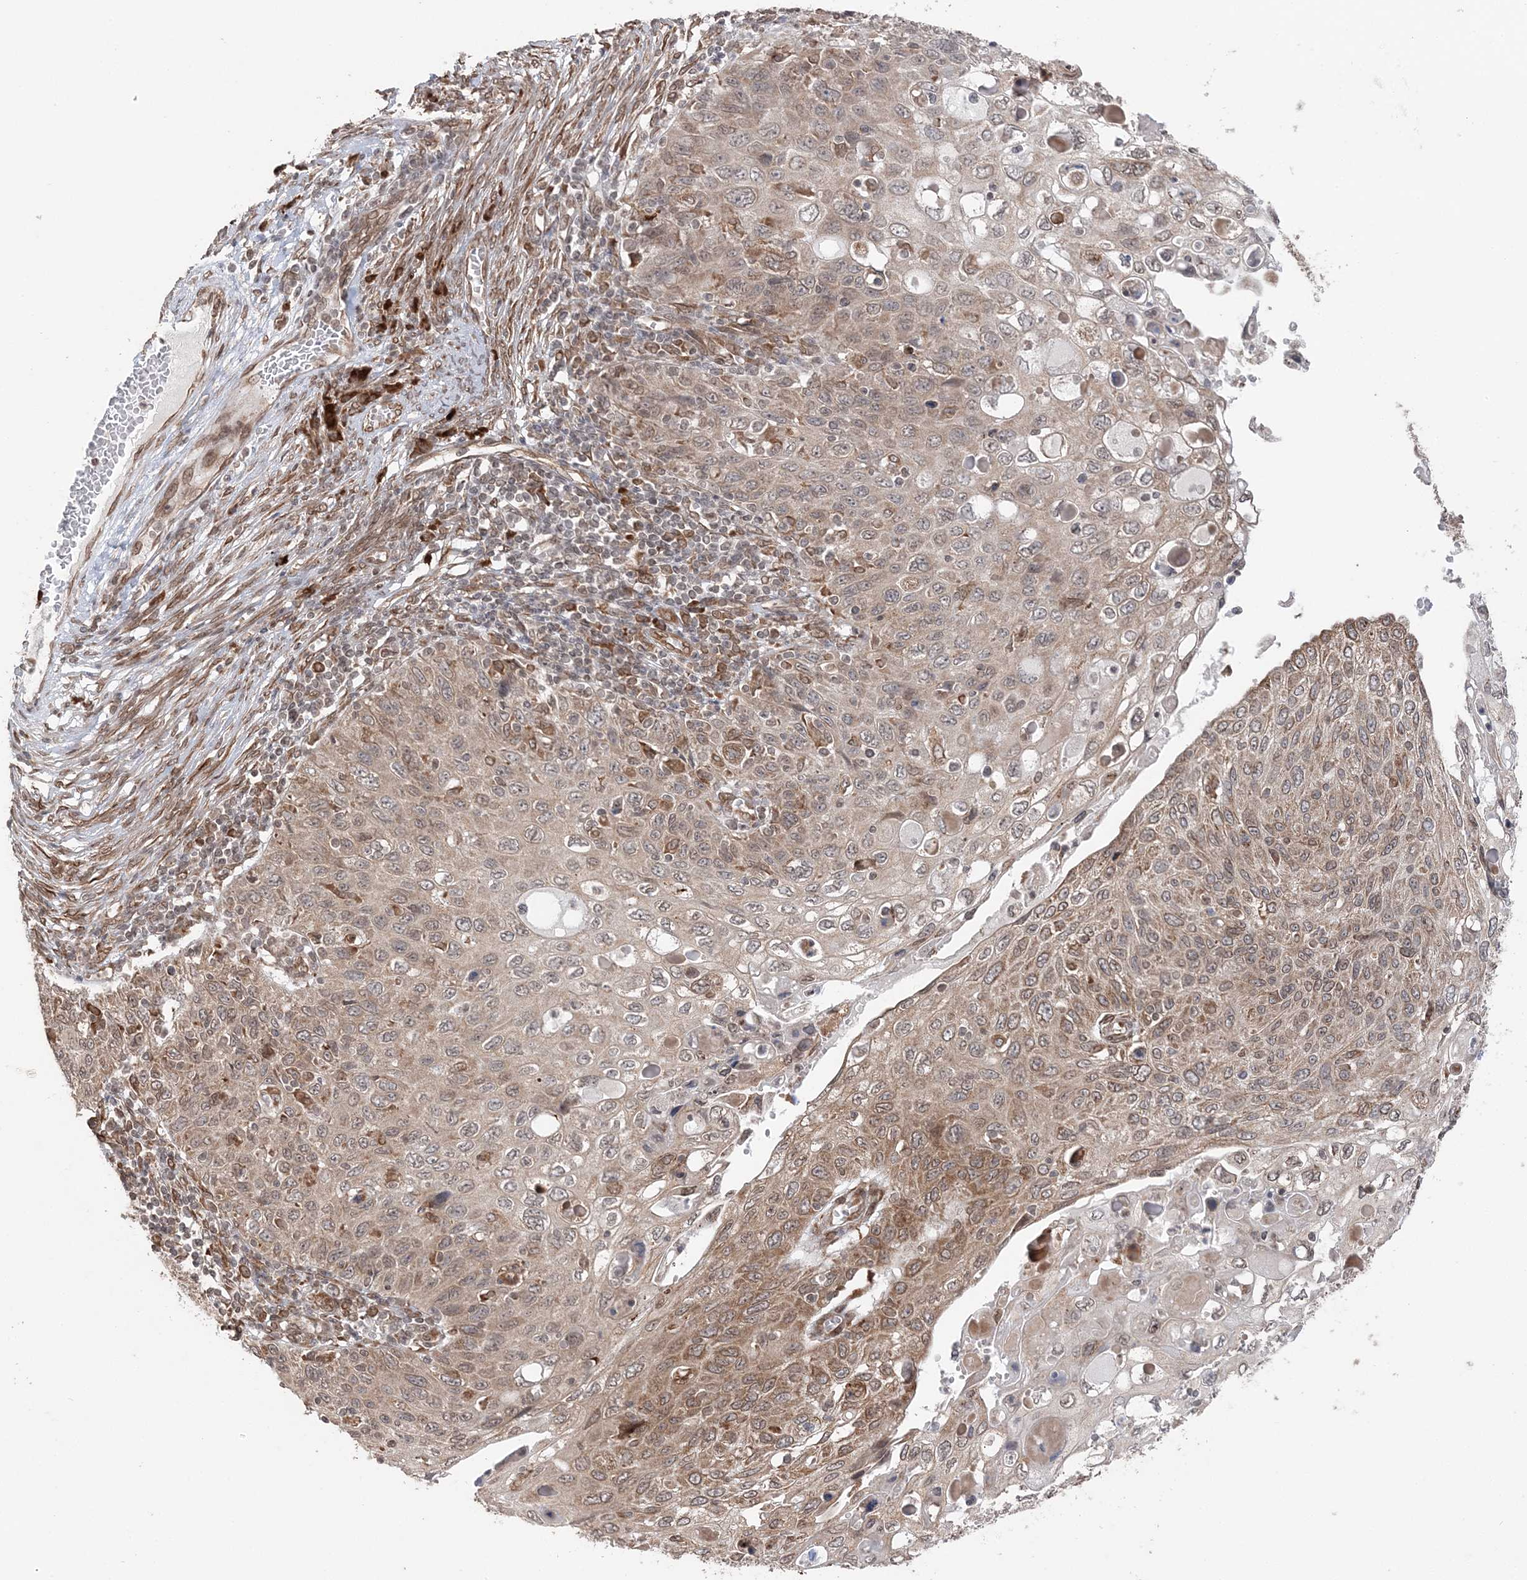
{"staining": {"intensity": "moderate", "quantity": ">75%", "location": "cytoplasmic/membranous,nuclear"}, "tissue": "cervical cancer", "cell_type": "Tumor cells", "image_type": "cancer", "snomed": [{"axis": "morphology", "description": "Squamous cell carcinoma, NOS"}, {"axis": "topography", "description": "Cervix"}], "caption": "Tumor cells display medium levels of moderate cytoplasmic/membranous and nuclear expression in about >75% of cells in squamous cell carcinoma (cervical).", "gene": "TMED10", "patient": {"sex": "female", "age": 70}}